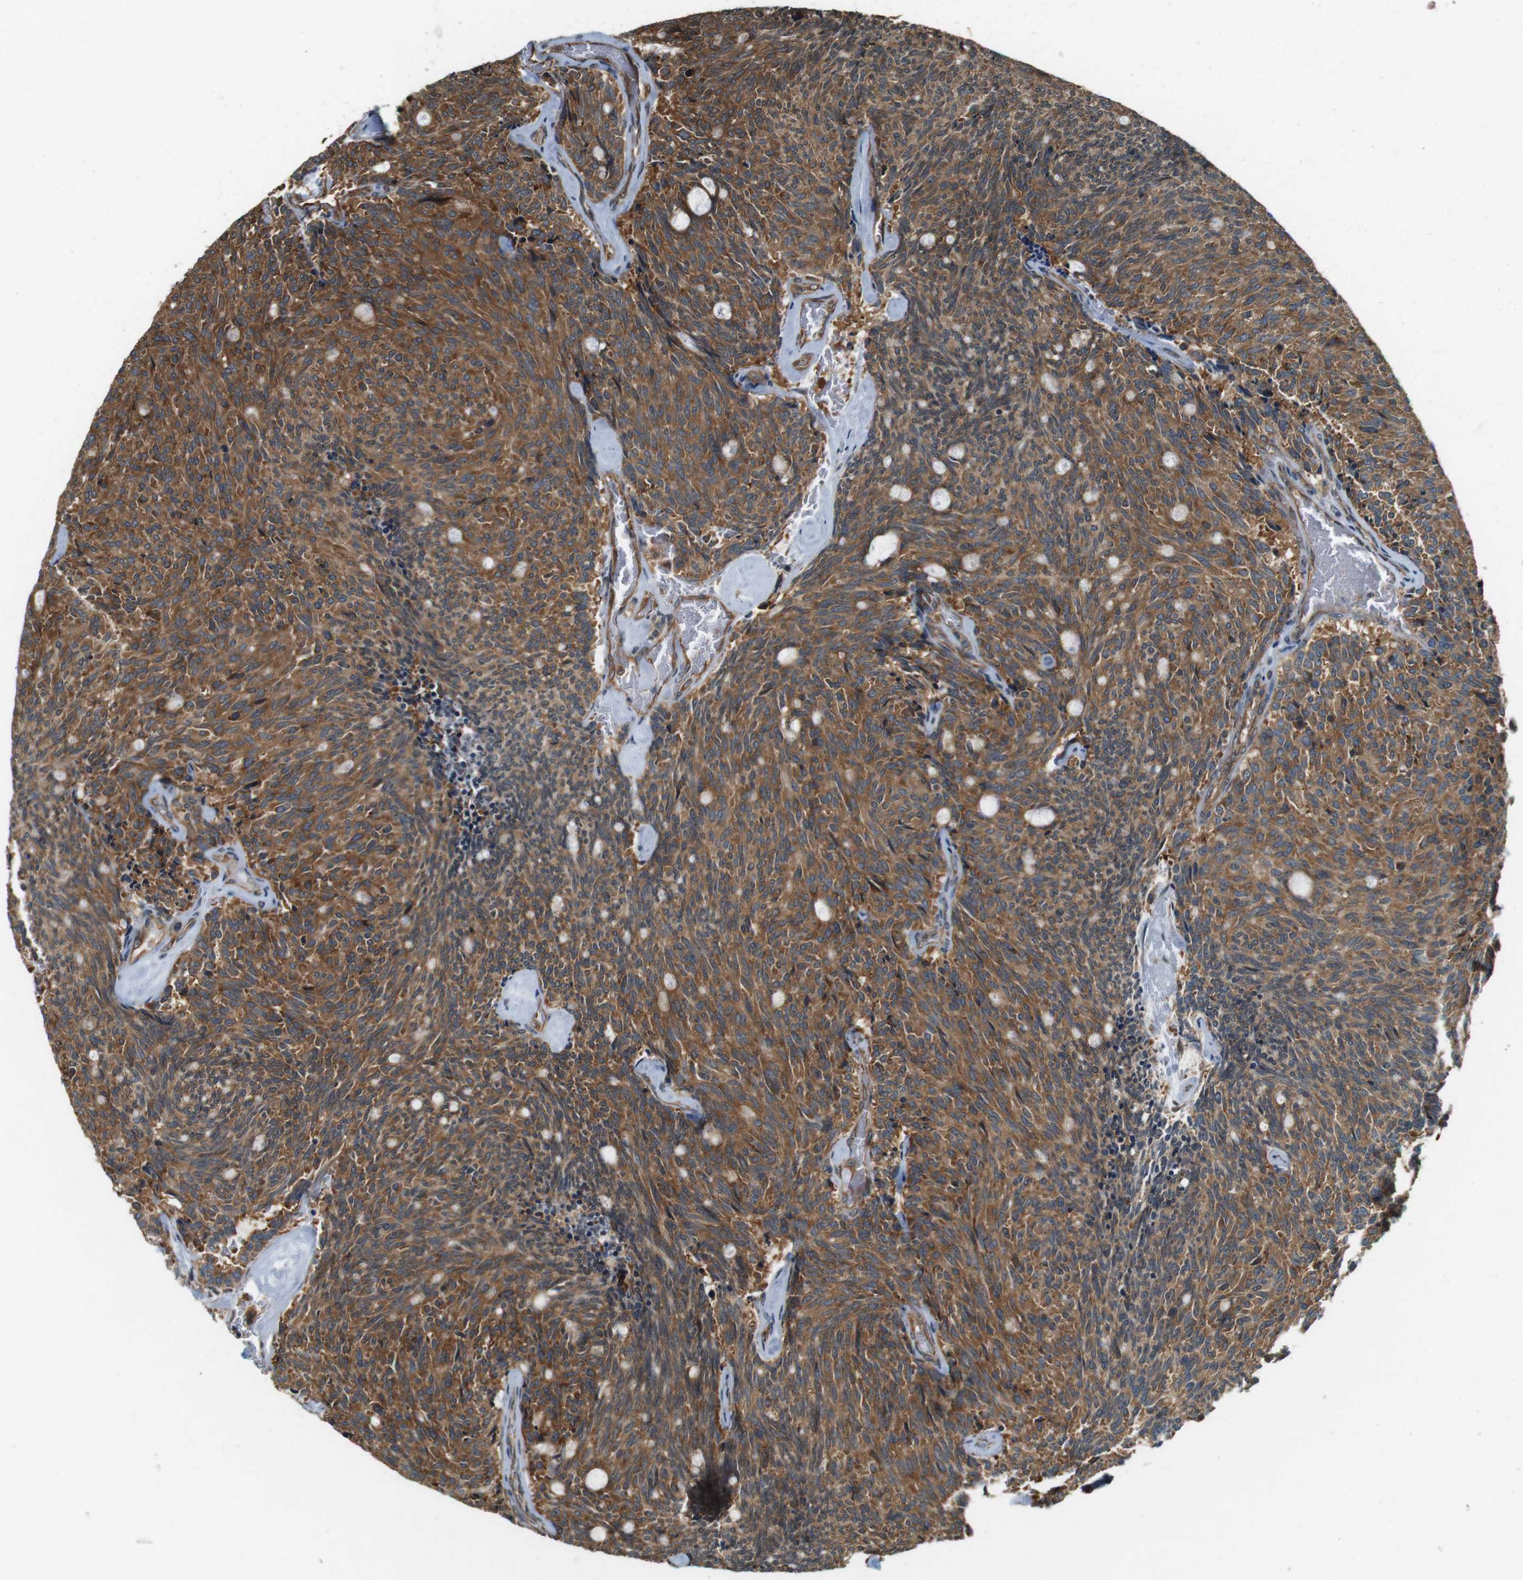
{"staining": {"intensity": "strong", "quantity": ">75%", "location": "cytoplasmic/membranous"}, "tissue": "carcinoid", "cell_type": "Tumor cells", "image_type": "cancer", "snomed": [{"axis": "morphology", "description": "Carcinoid, malignant, NOS"}, {"axis": "topography", "description": "Pancreas"}], "caption": "The histopathology image displays staining of malignant carcinoid, revealing strong cytoplasmic/membranous protein expression (brown color) within tumor cells.", "gene": "PA2G4", "patient": {"sex": "female", "age": 54}}